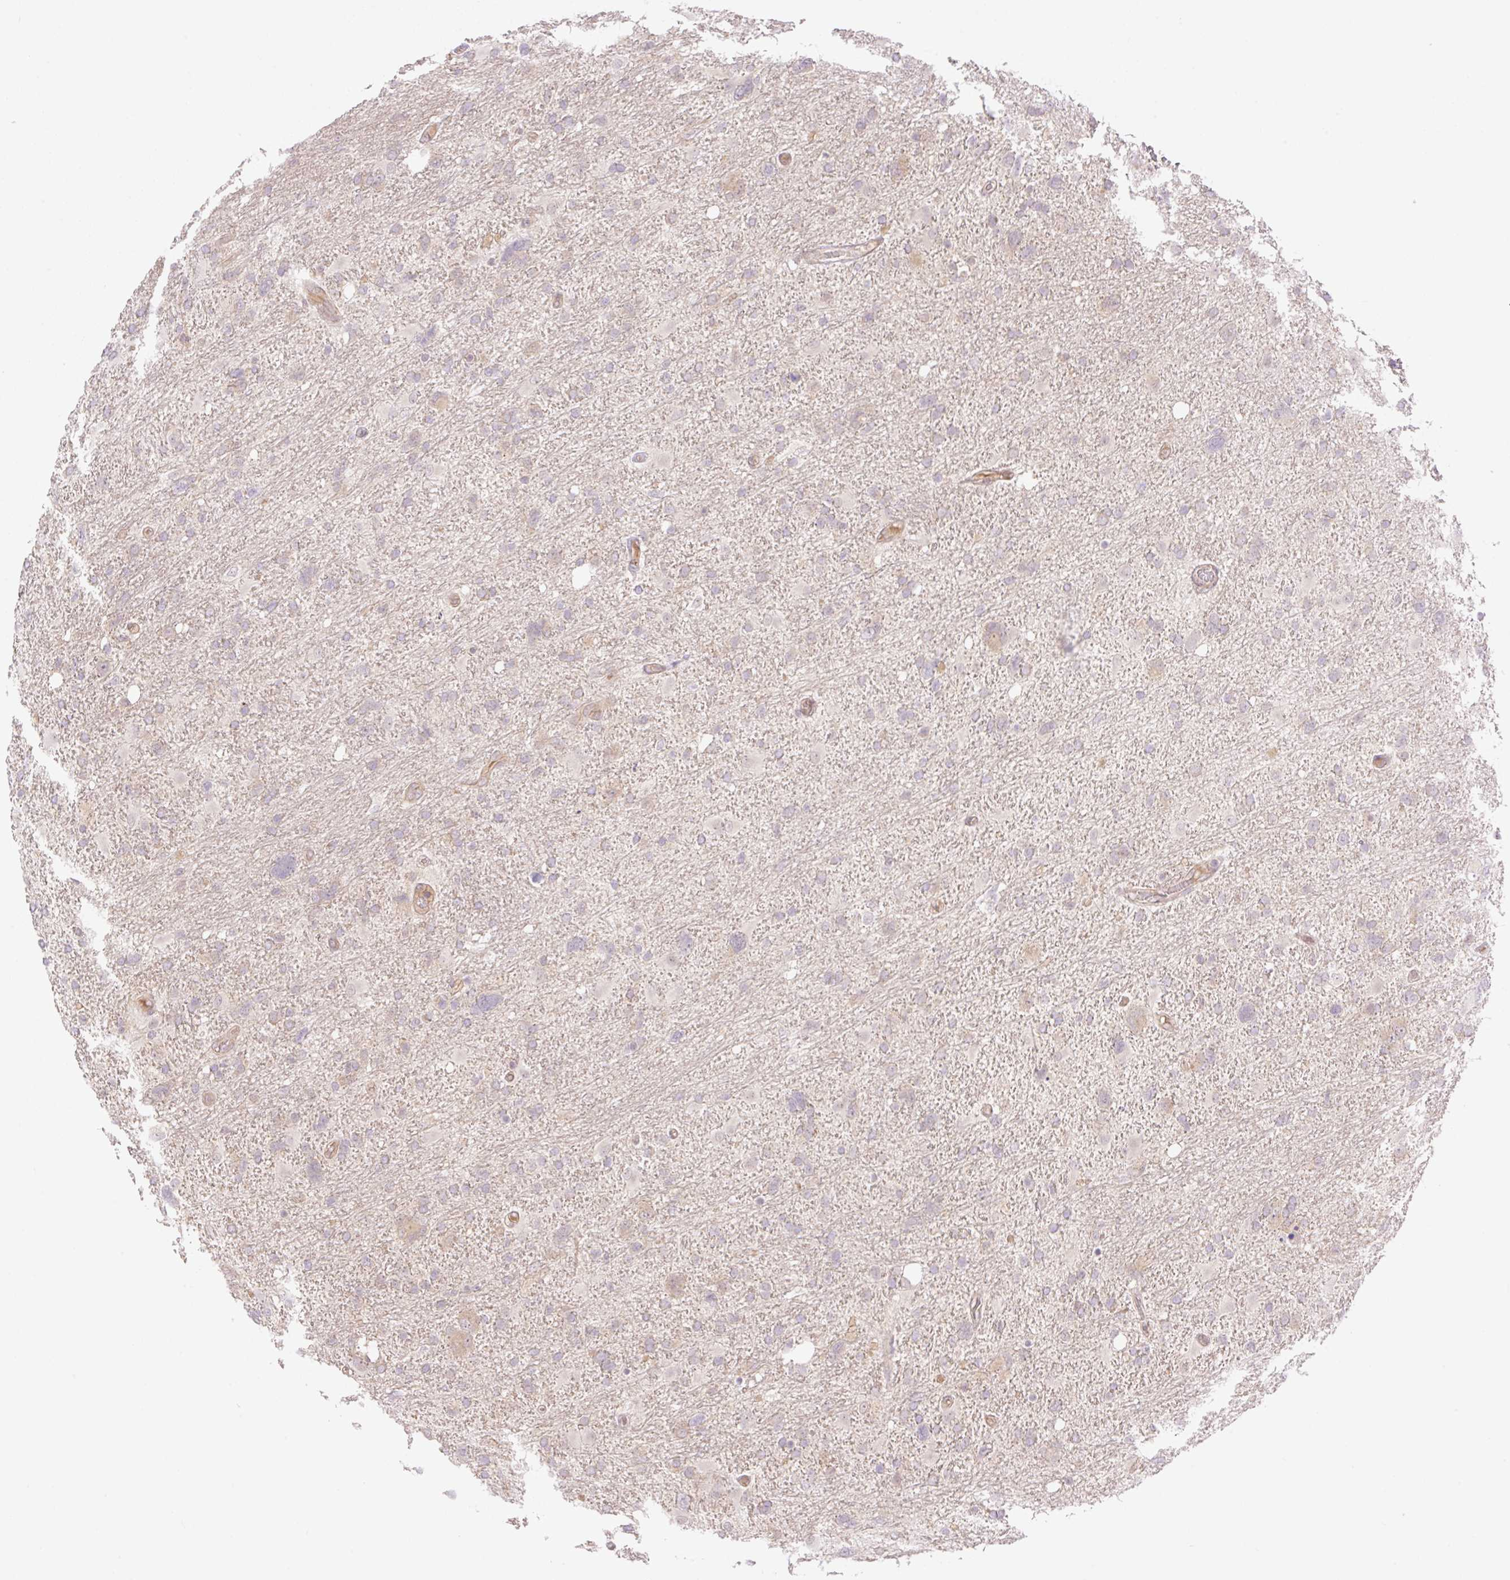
{"staining": {"intensity": "weak", "quantity": "<25%", "location": "cytoplasmic/membranous"}, "tissue": "glioma", "cell_type": "Tumor cells", "image_type": "cancer", "snomed": [{"axis": "morphology", "description": "Glioma, malignant, High grade"}, {"axis": "topography", "description": "Brain"}], "caption": "An immunohistochemistry (IHC) micrograph of malignant glioma (high-grade) is shown. There is no staining in tumor cells of malignant glioma (high-grade).", "gene": "VPS25", "patient": {"sex": "male", "age": 61}}